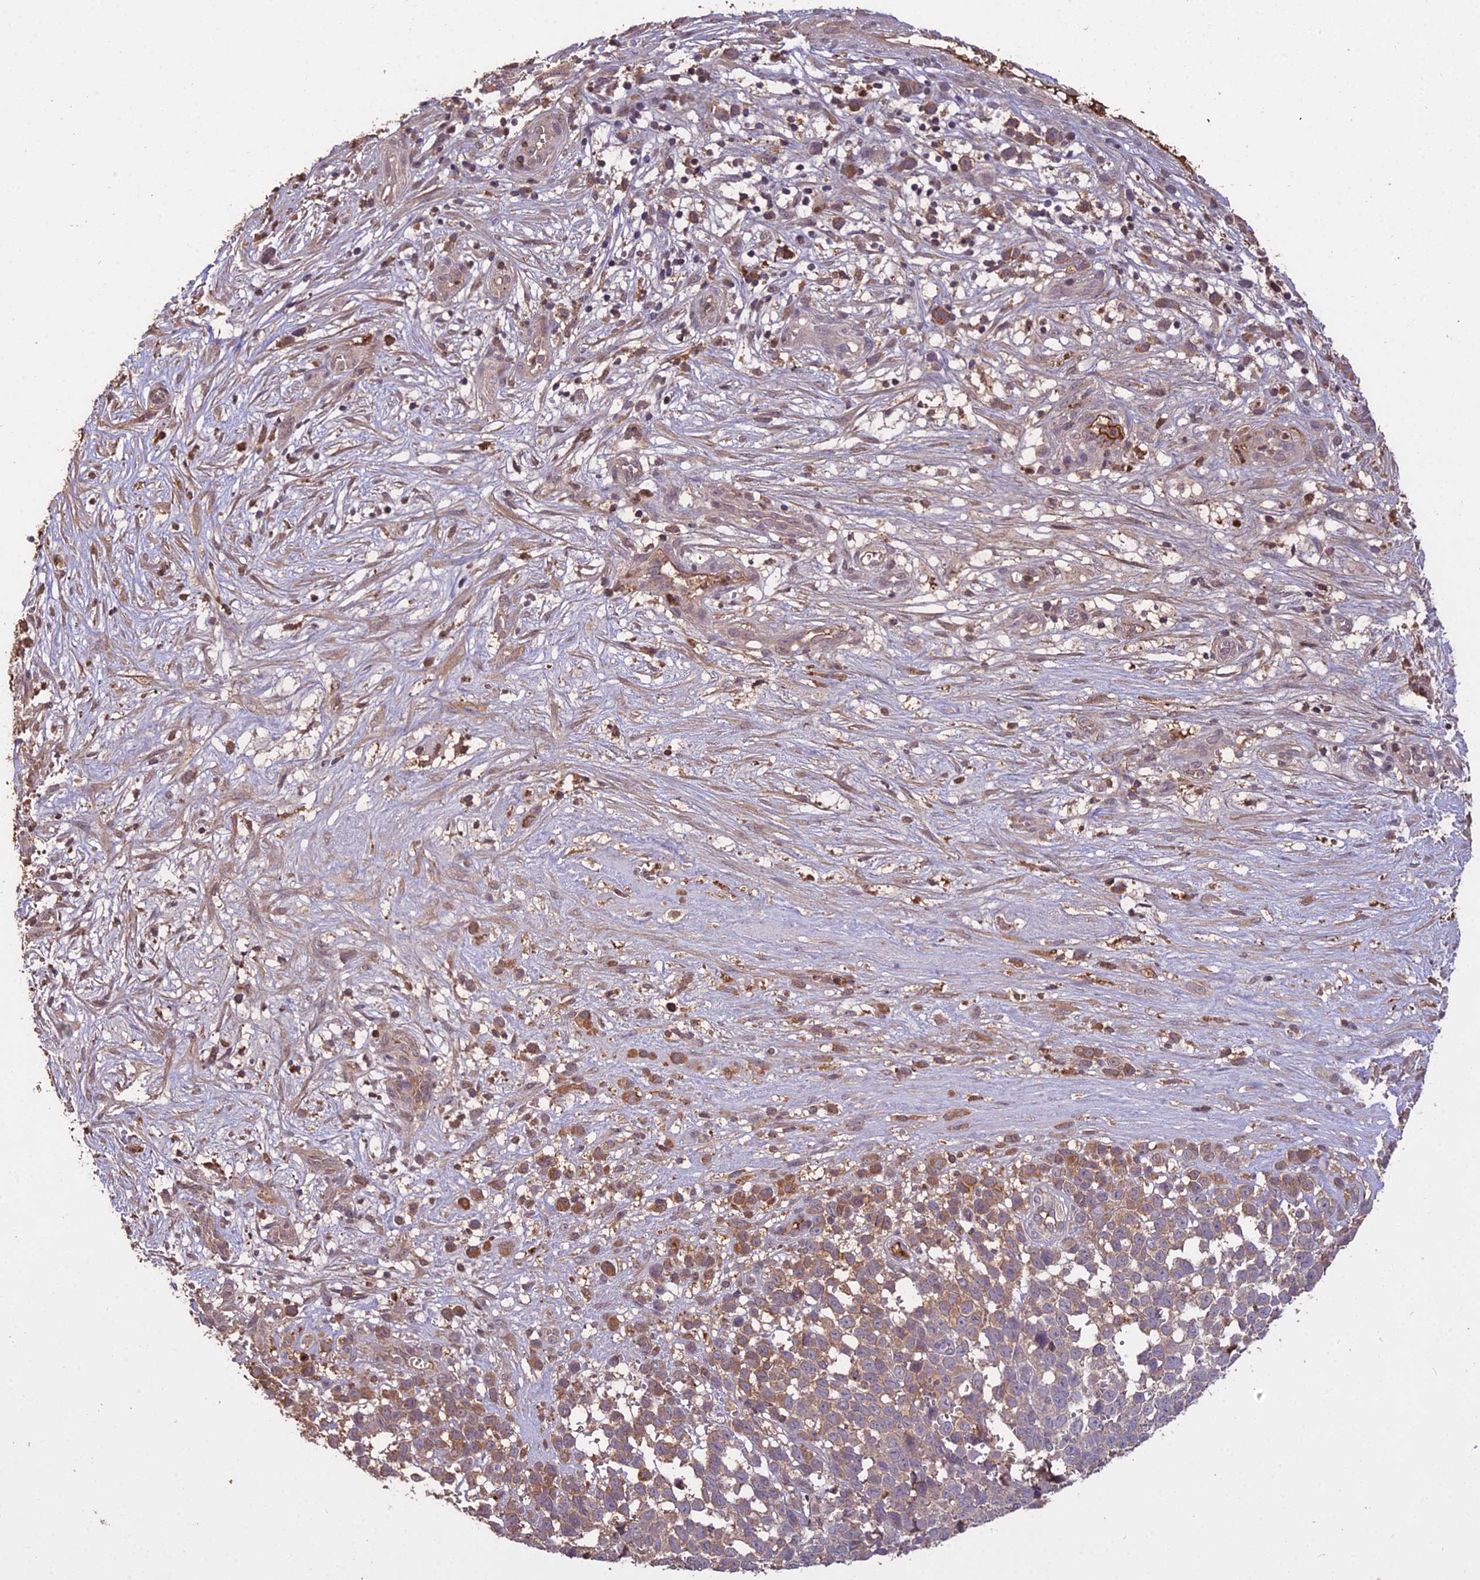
{"staining": {"intensity": "weak", "quantity": "25%-75%", "location": "cytoplasmic/membranous"}, "tissue": "melanoma", "cell_type": "Tumor cells", "image_type": "cancer", "snomed": [{"axis": "morphology", "description": "Malignant melanoma, NOS"}, {"axis": "topography", "description": "Nose, NOS"}], "caption": "Protein expression analysis of human melanoma reveals weak cytoplasmic/membranous positivity in about 25%-75% of tumor cells. (IHC, brightfield microscopy, high magnification).", "gene": "KCTD16", "patient": {"sex": "female", "age": 48}}